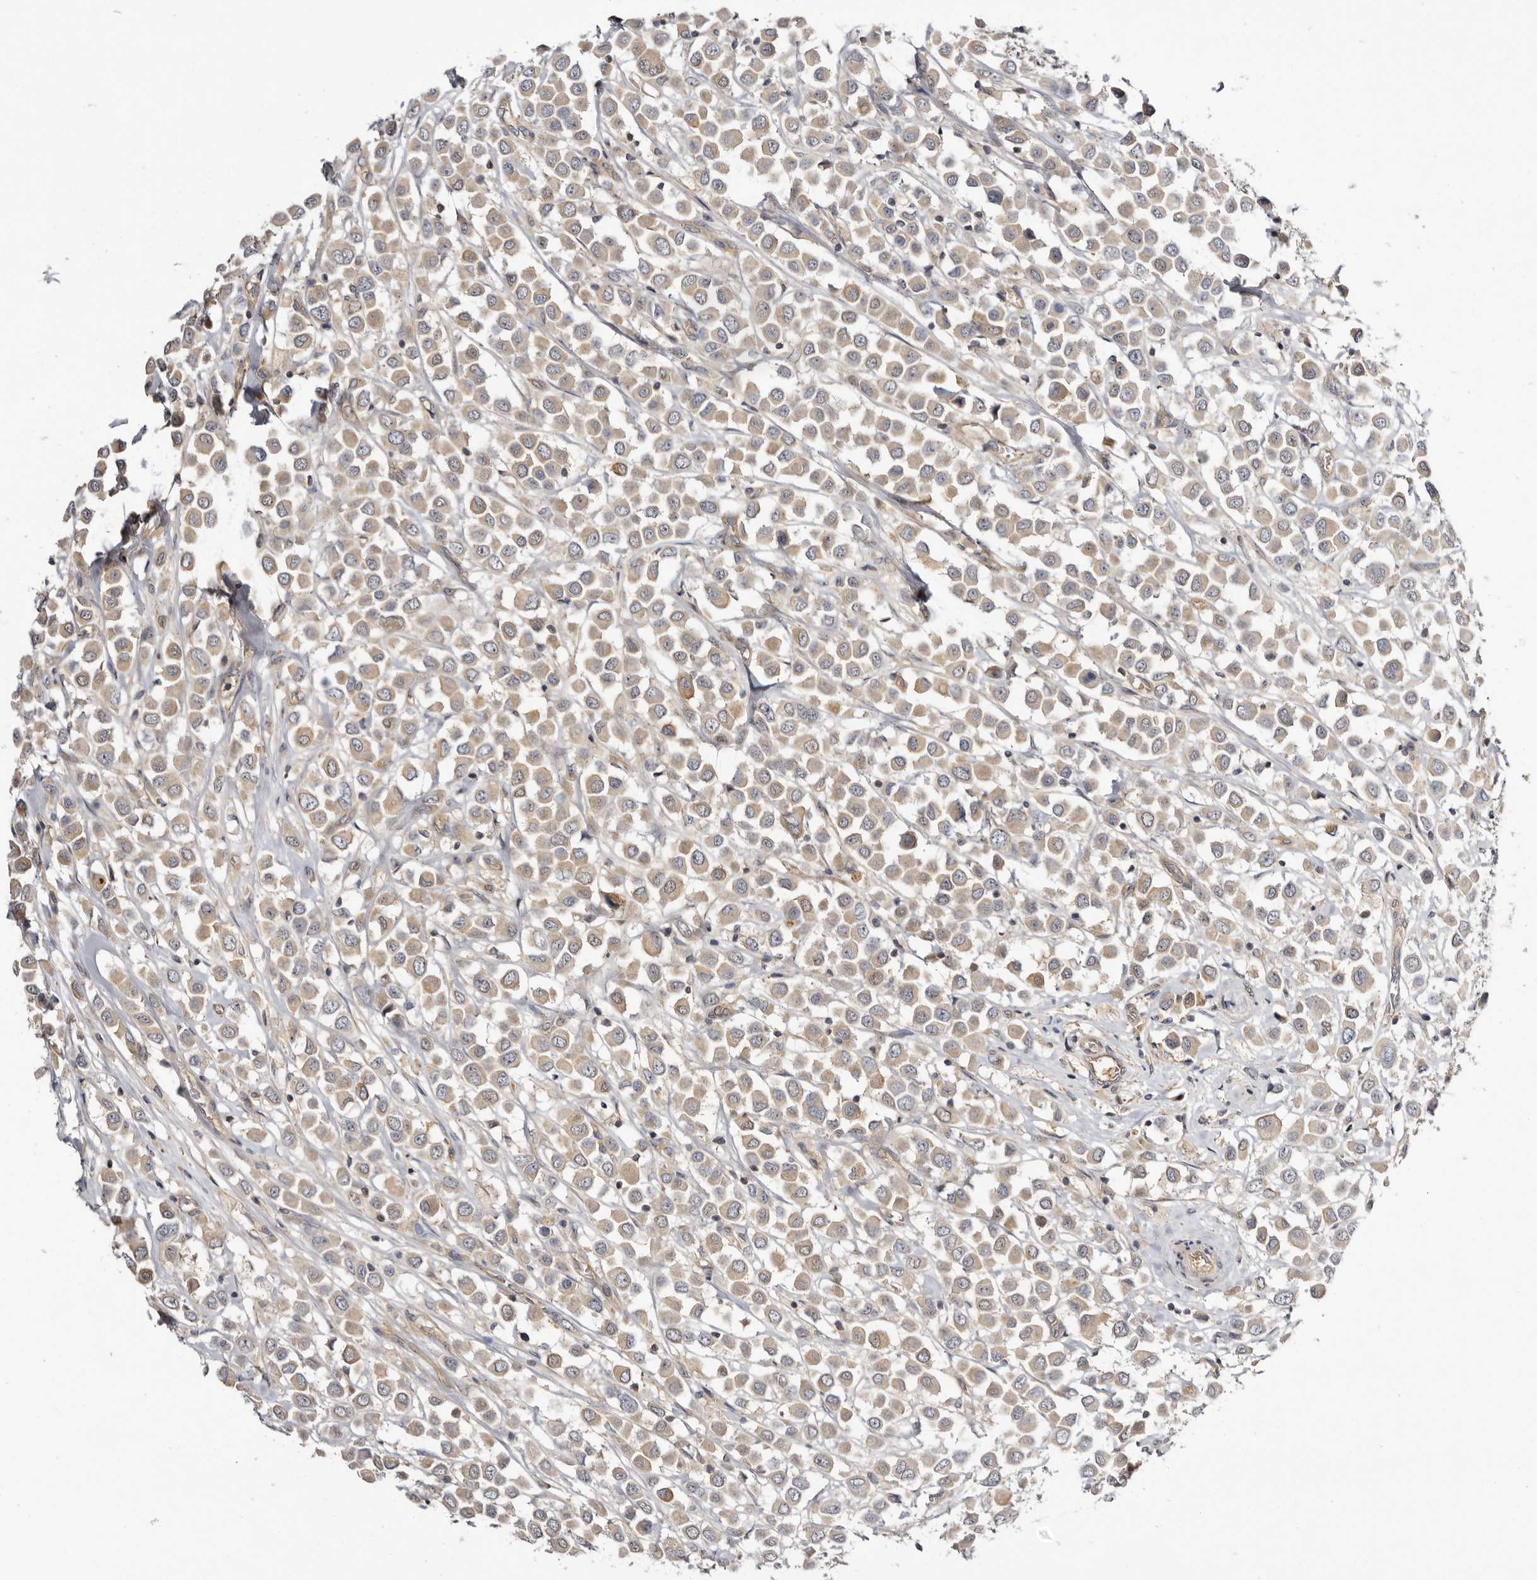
{"staining": {"intensity": "weak", "quantity": ">75%", "location": "cytoplasmic/membranous"}, "tissue": "breast cancer", "cell_type": "Tumor cells", "image_type": "cancer", "snomed": [{"axis": "morphology", "description": "Duct carcinoma"}, {"axis": "topography", "description": "Breast"}], "caption": "About >75% of tumor cells in intraductal carcinoma (breast) exhibit weak cytoplasmic/membranous protein expression as visualized by brown immunohistochemical staining.", "gene": "PANK4", "patient": {"sex": "female", "age": 61}}